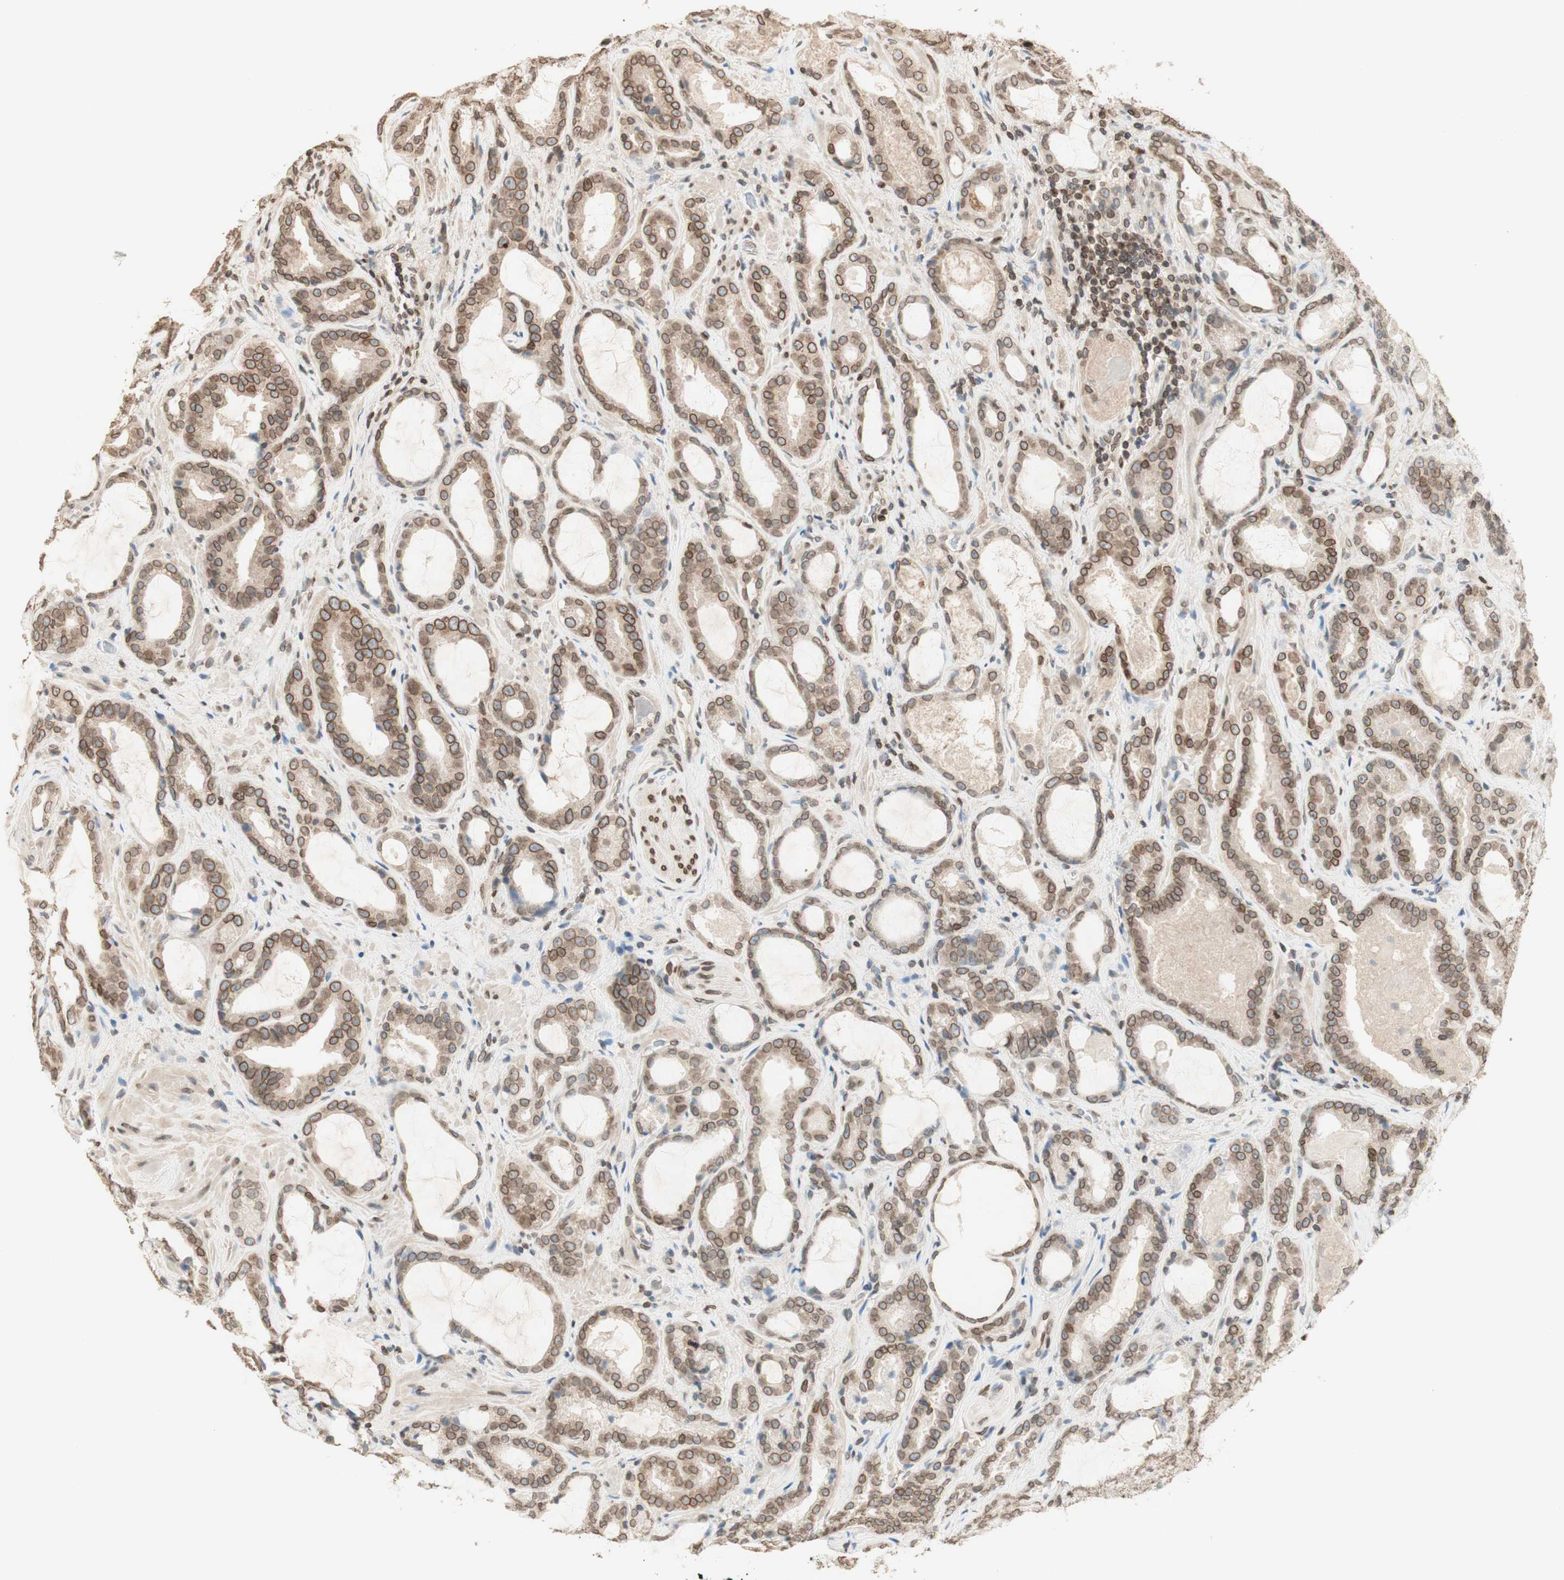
{"staining": {"intensity": "moderate", "quantity": ">75%", "location": "cytoplasmic/membranous,nuclear"}, "tissue": "prostate cancer", "cell_type": "Tumor cells", "image_type": "cancer", "snomed": [{"axis": "morphology", "description": "Adenocarcinoma, Low grade"}, {"axis": "topography", "description": "Prostate"}], "caption": "Immunohistochemical staining of adenocarcinoma (low-grade) (prostate) demonstrates medium levels of moderate cytoplasmic/membranous and nuclear protein positivity in about >75% of tumor cells.", "gene": "TMPO", "patient": {"sex": "male", "age": 60}}